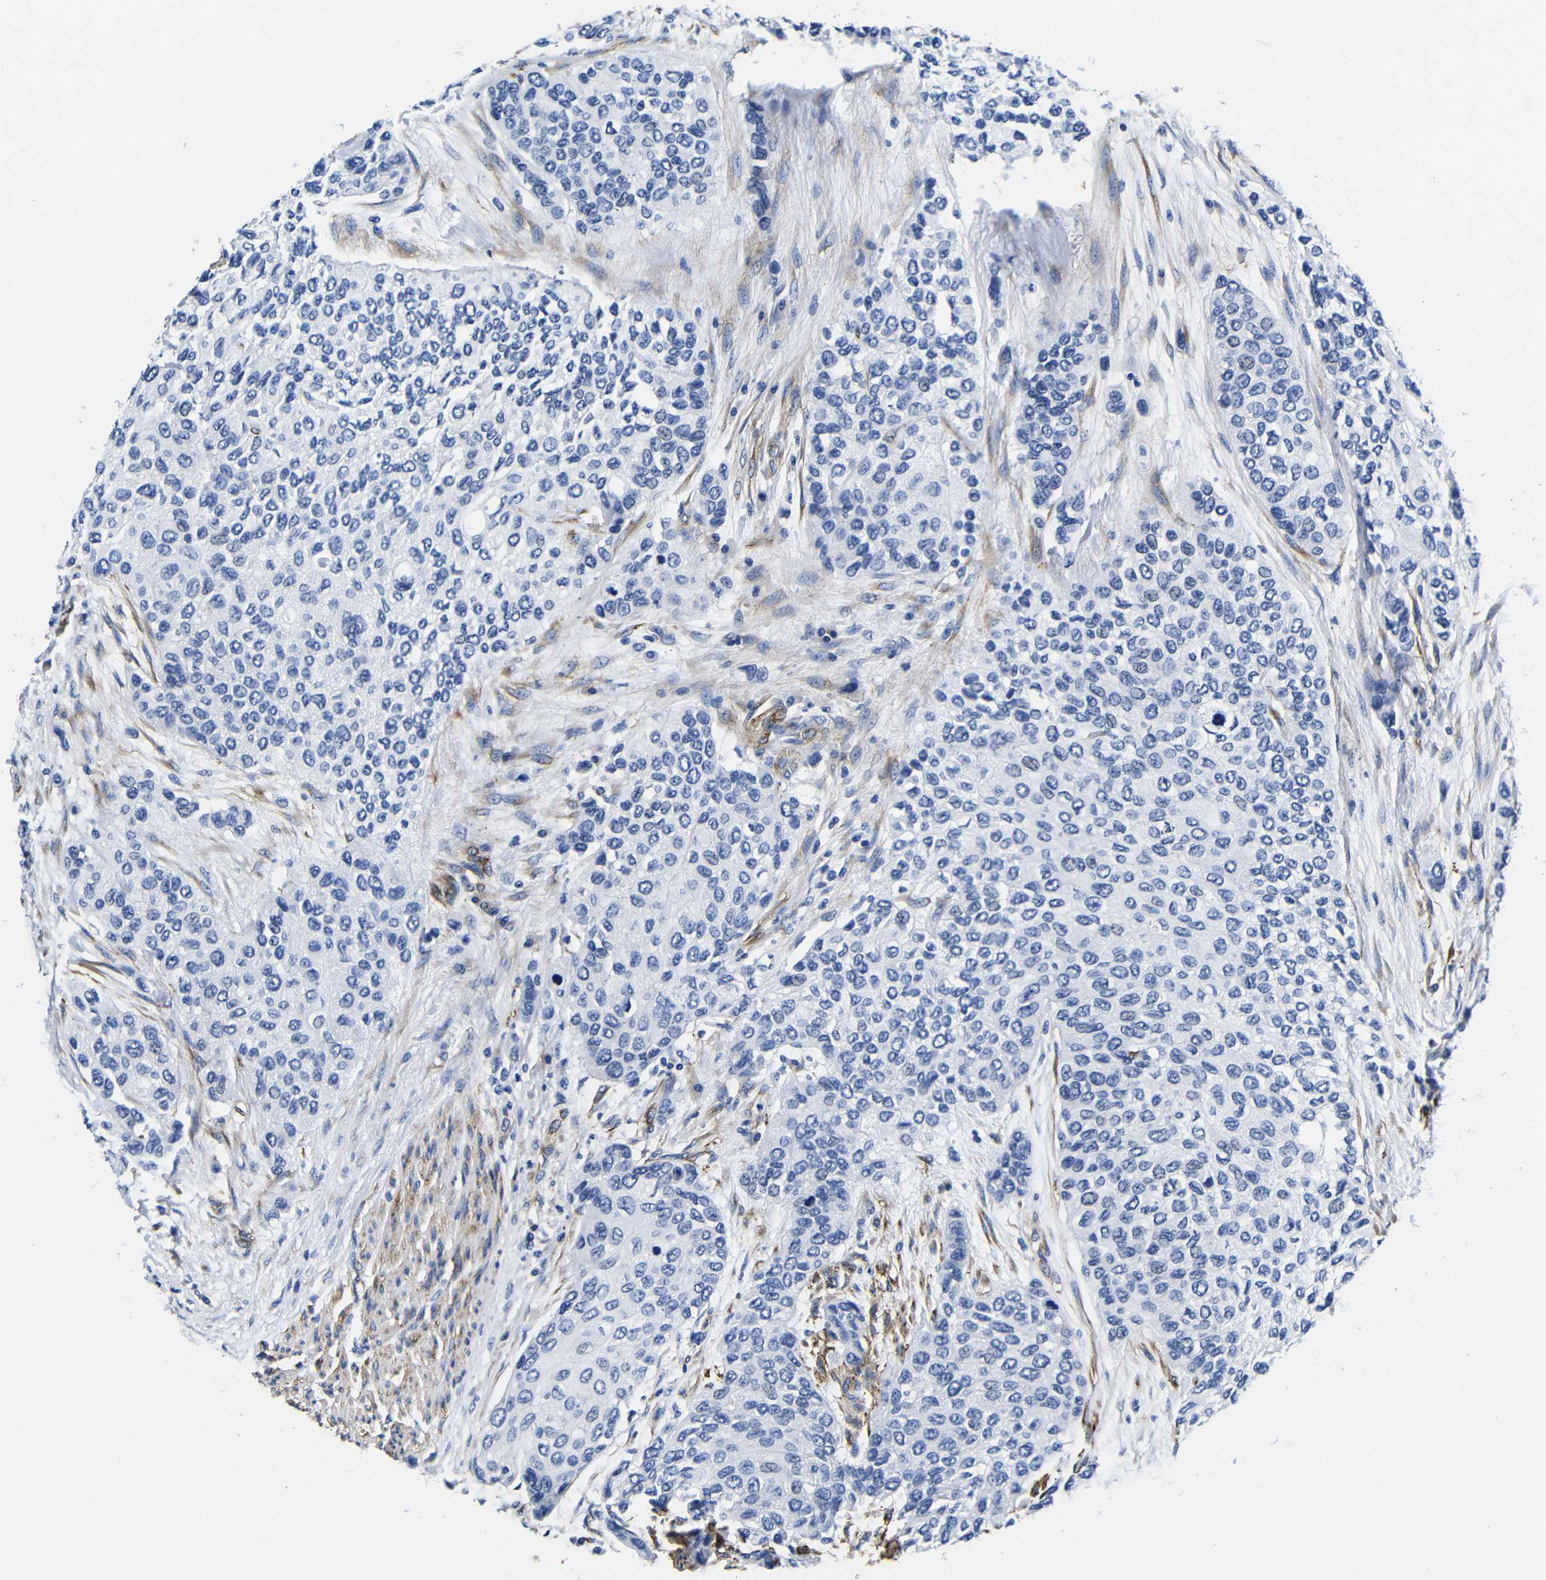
{"staining": {"intensity": "negative", "quantity": "none", "location": "none"}, "tissue": "urothelial cancer", "cell_type": "Tumor cells", "image_type": "cancer", "snomed": [{"axis": "morphology", "description": "Urothelial carcinoma, High grade"}, {"axis": "topography", "description": "Urinary bladder"}], "caption": "Tumor cells show no significant staining in urothelial carcinoma (high-grade).", "gene": "LRIG1", "patient": {"sex": "female", "age": 56}}